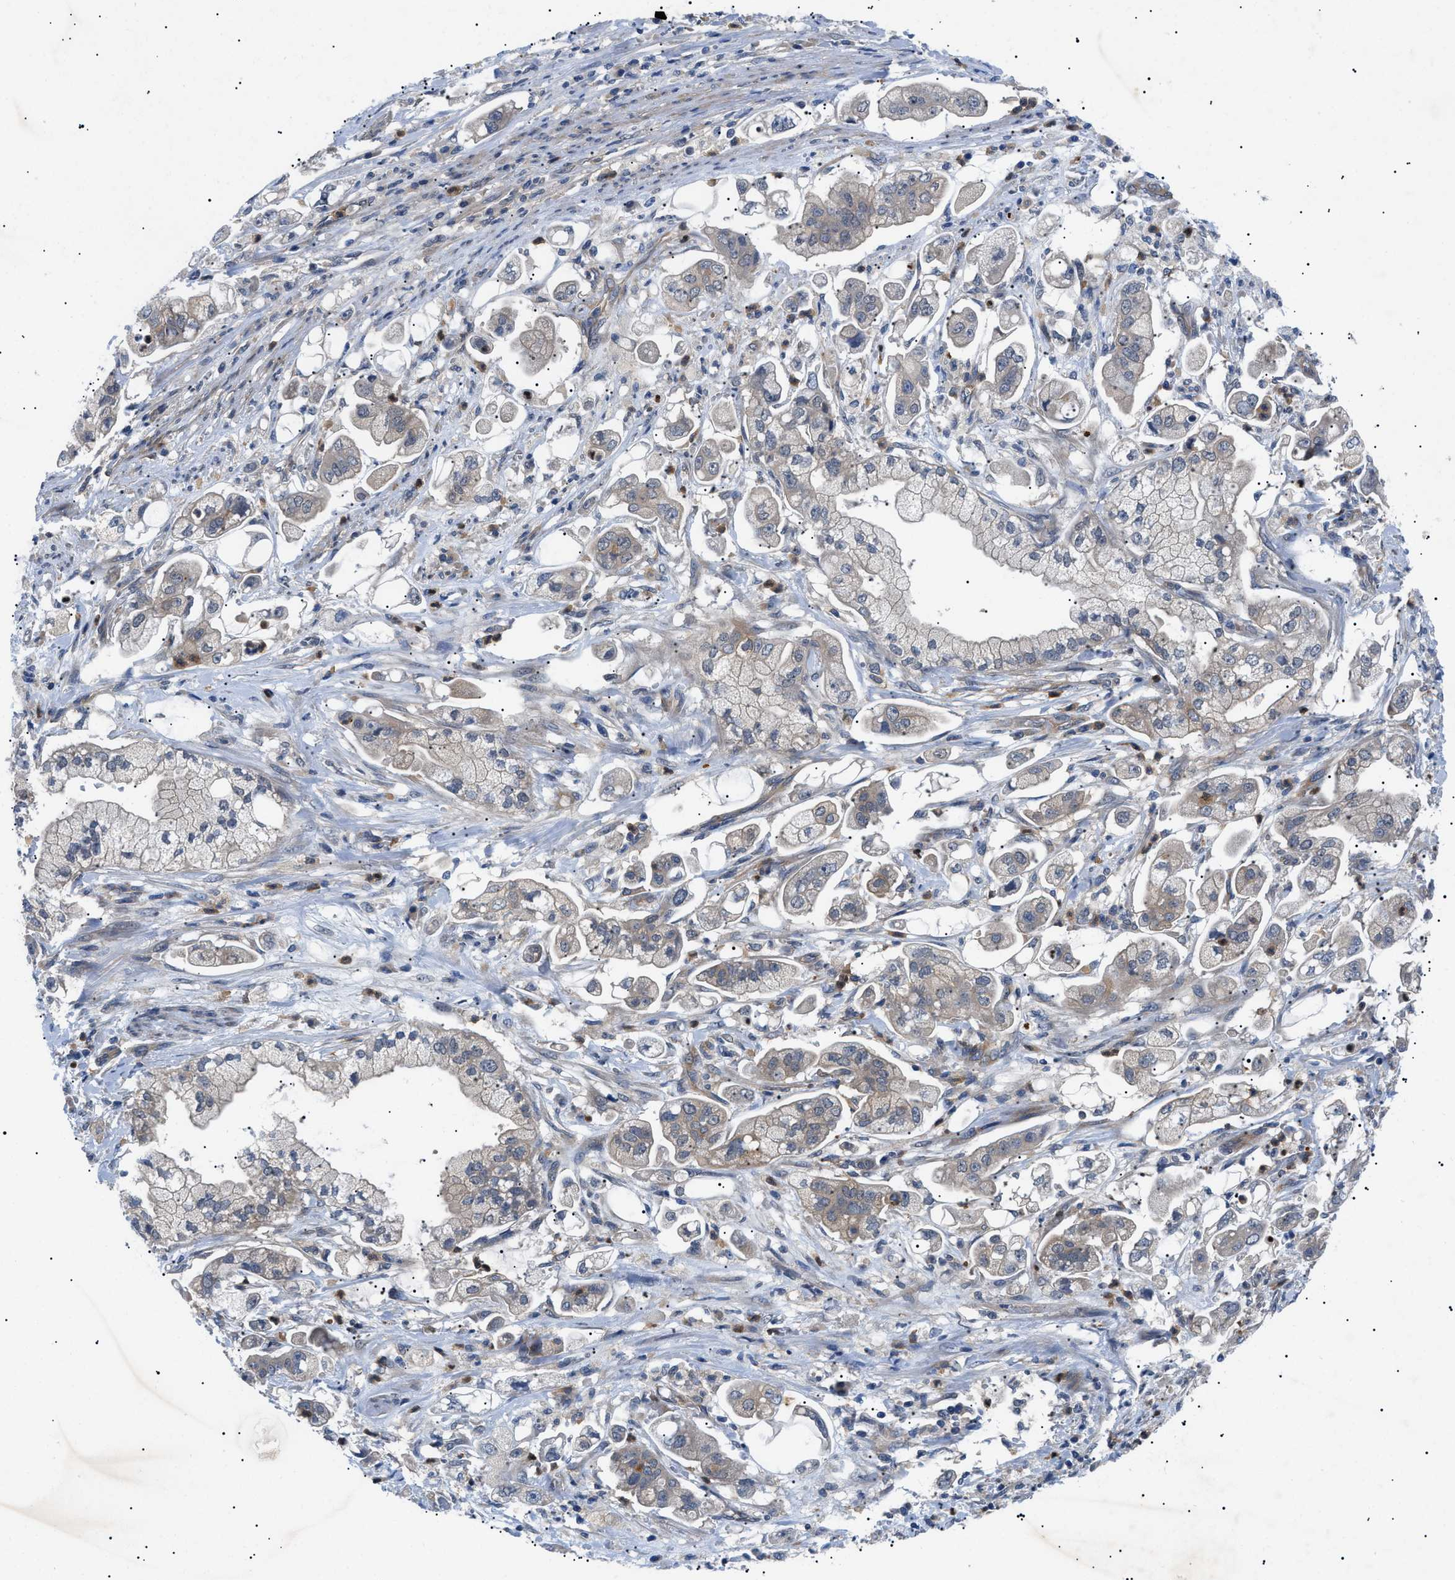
{"staining": {"intensity": "weak", "quantity": ">75%", "location": "cytoplasmic/membranous"}, "tissue": "stomach cancer", "cell_type": "Tumor cells", "image_type": "cancer", "snomed": [{"axis": "morphology", "description": "Adenocarcinoma, NOS"}, {"axis": "topography", "description": "Stomach"}], "caption": "Stomach cancer stained with immunohistochemistry demonstrates weak cytoplasmic/membranous positivity in about >75% of tumor cells.", "gene": "RIPK1", "patient": {"sex": "male", "age": 62}}